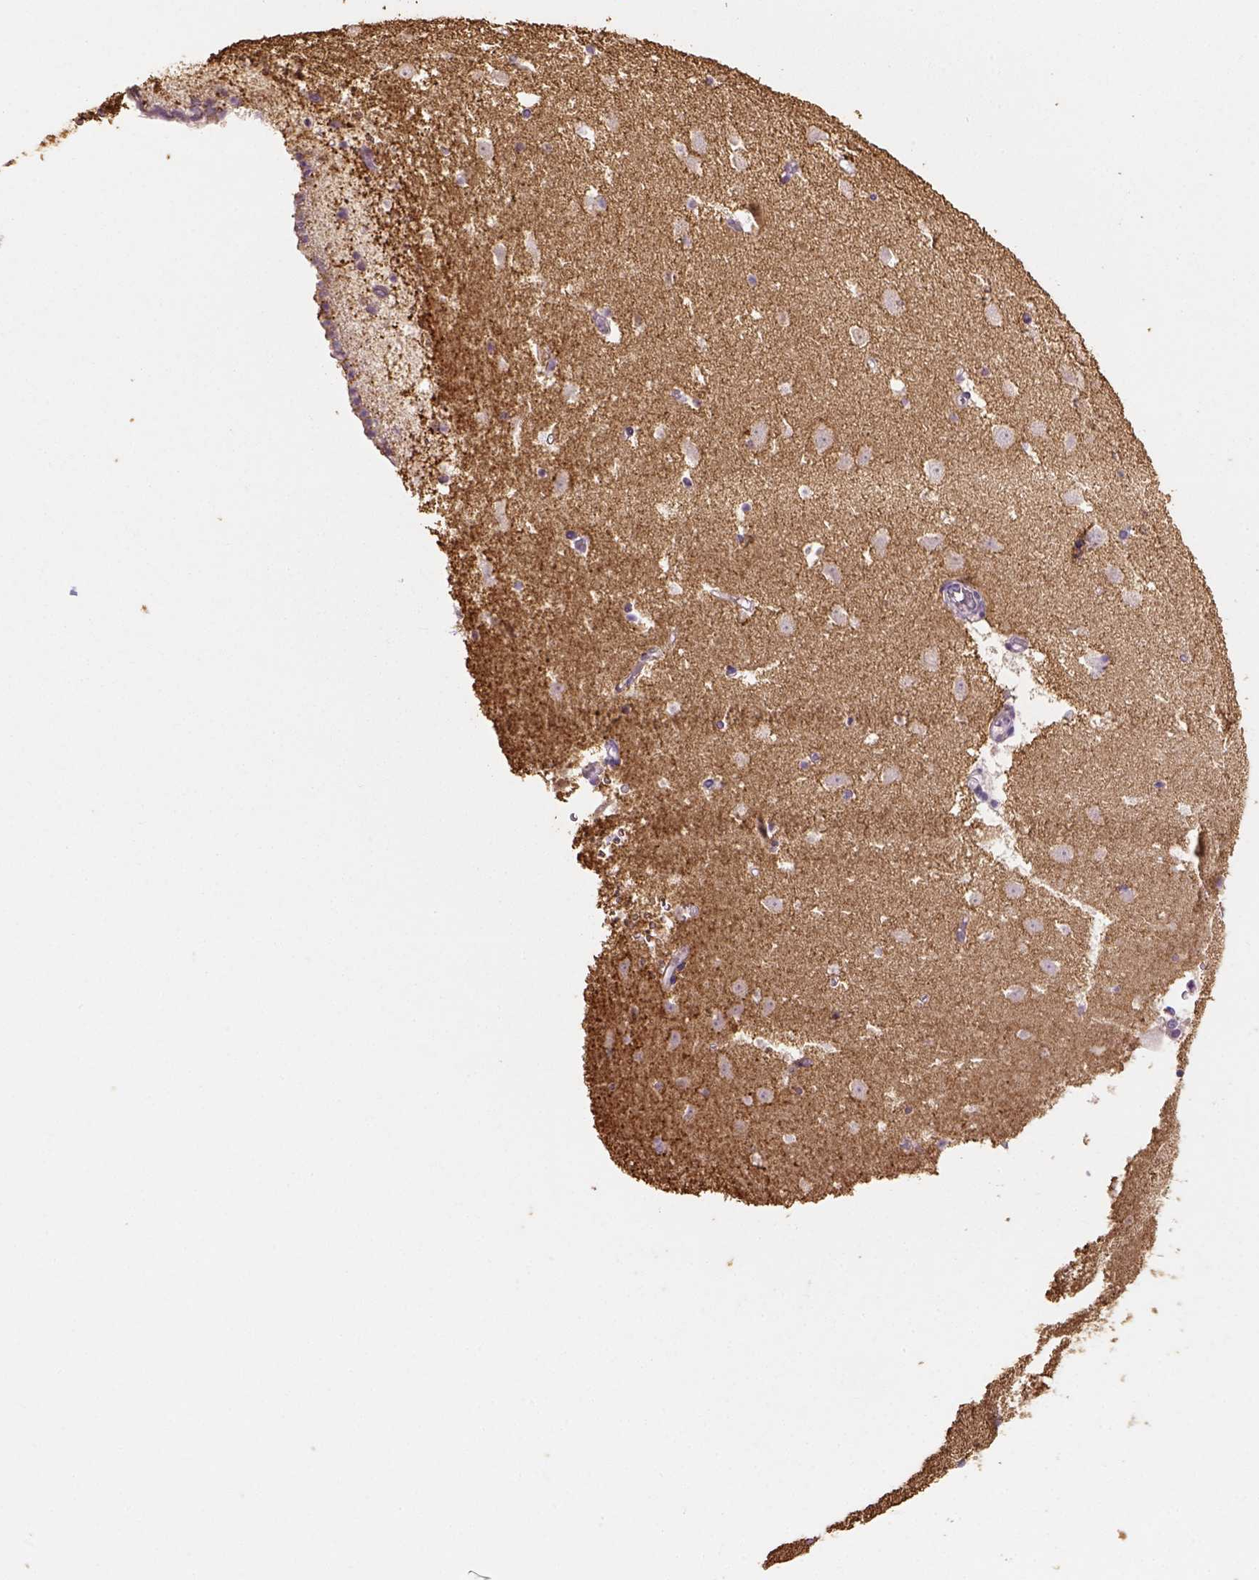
{"staining": {"intensity": "negative", "quantity": "none", "location": "none"}, "tissue": "caudate", "cell_type": "Glial cells", "image_type": "normal", "snomed": [{"axis": "morphology", "description": "Normal tissue, NOS"}, {"axis": "topography", "description": "Lateral ventricle wall"}], "caption": "The histopathology image displays no staining of glial cells in benign caudate. (Stains: DAB IHC with hematoxylin counter stain, Microscopy: brightfield microscopy at high magnification).", "gene": "CACNB1", "patient": {"sex": "female", "age": 42}}